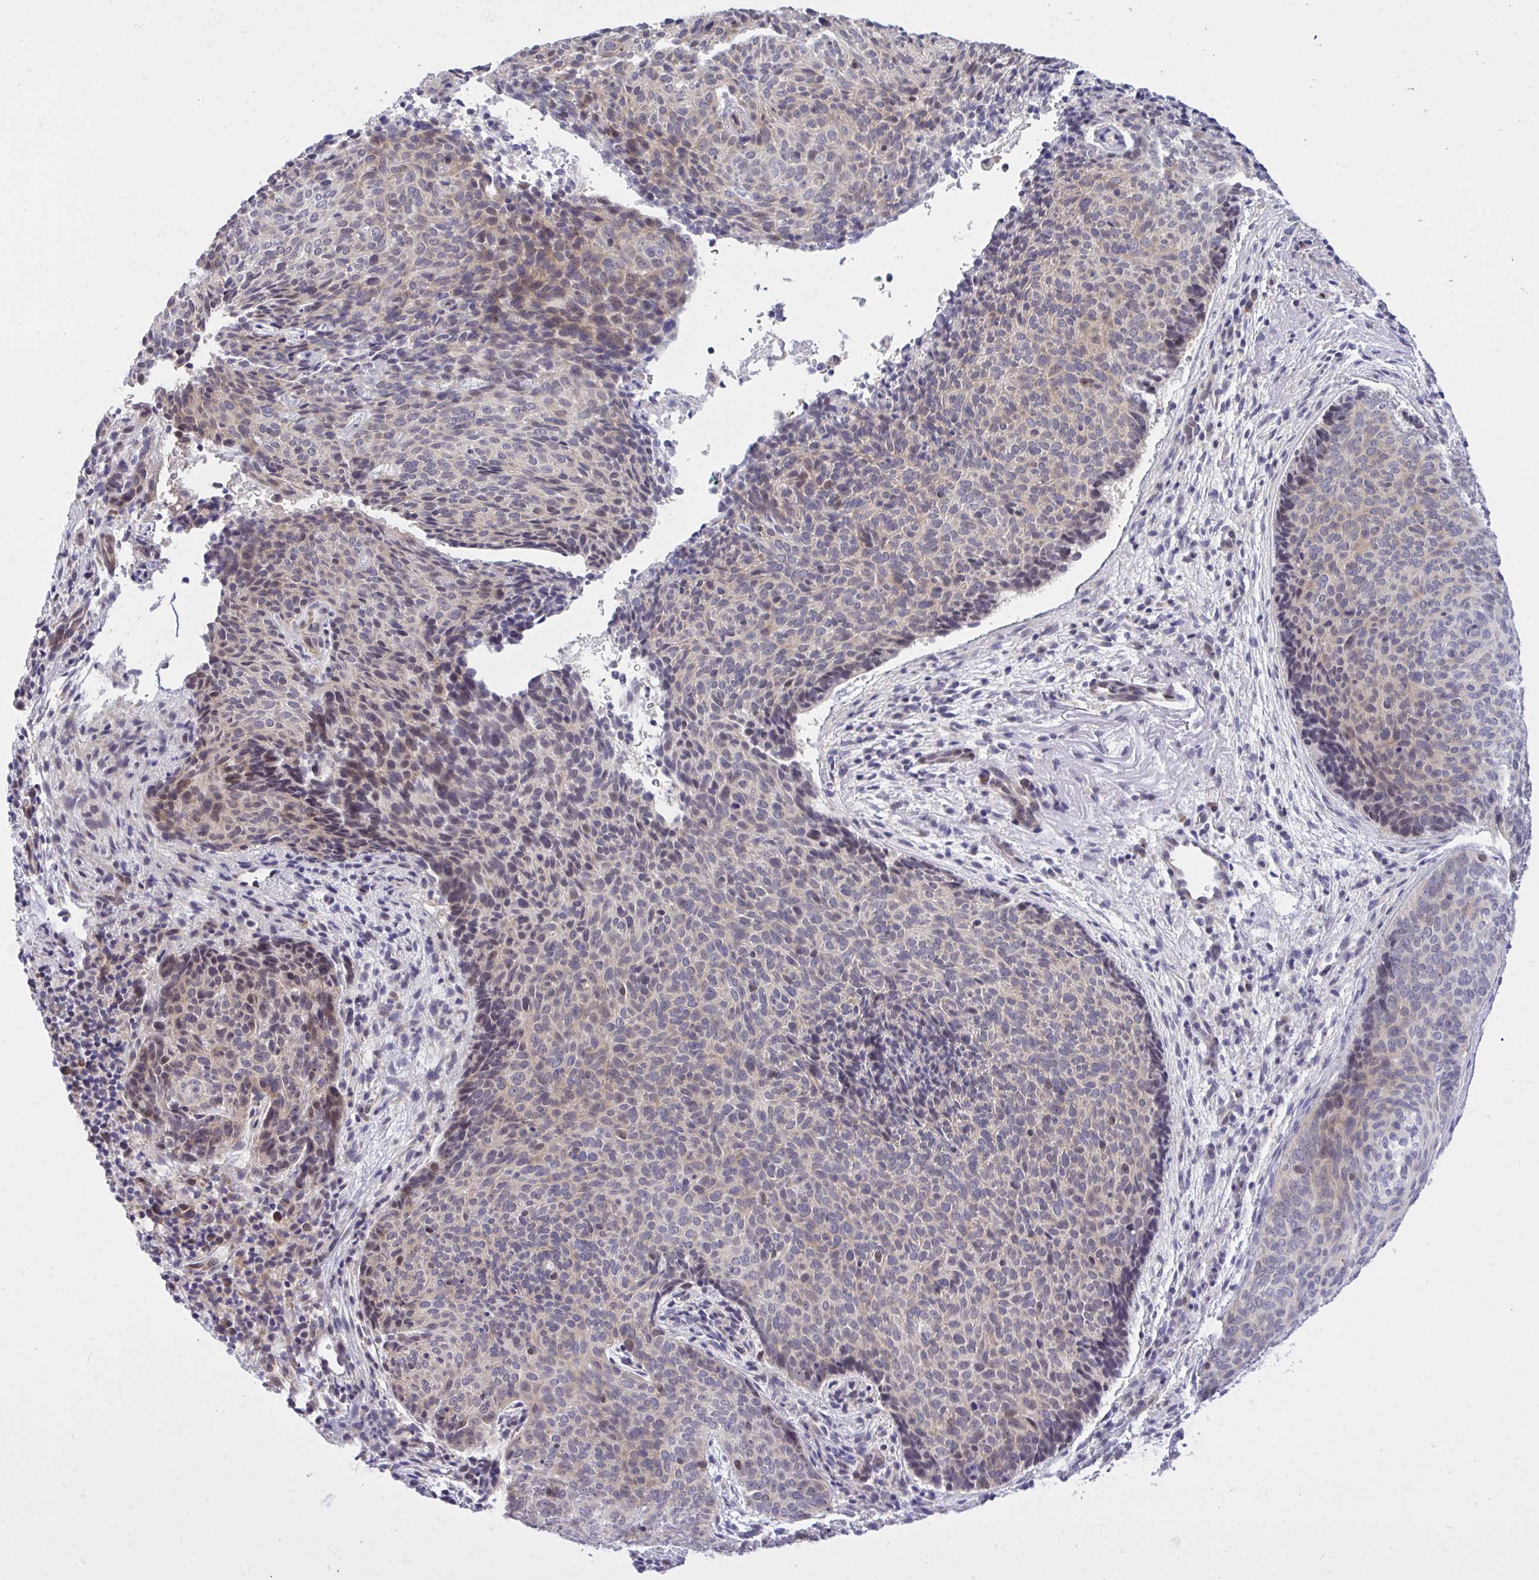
{"staining": {"intensity": "weak", "quantity": "25%-75%", "location": "cytoplasmic/membranous"}, "tissue": "skin cancer", "cell_type": "Tumor cells", "image_type": "cancer", "snomed": [{"axis": "morphology", "description": "Basal cell carcinoma"}, {"axis": "topography", "description": "Skin"}, {"axis": "topography", "description": "Skin of head"}], "caption": "About 25%-75% of tumor cells in skin cancer exhibit weak cytoplasmic/membranous protein staining as visualized by brown immunohistochemical staining.", "gene": "HMBOX1", "patient": {"sex": "female", "age": 92}}